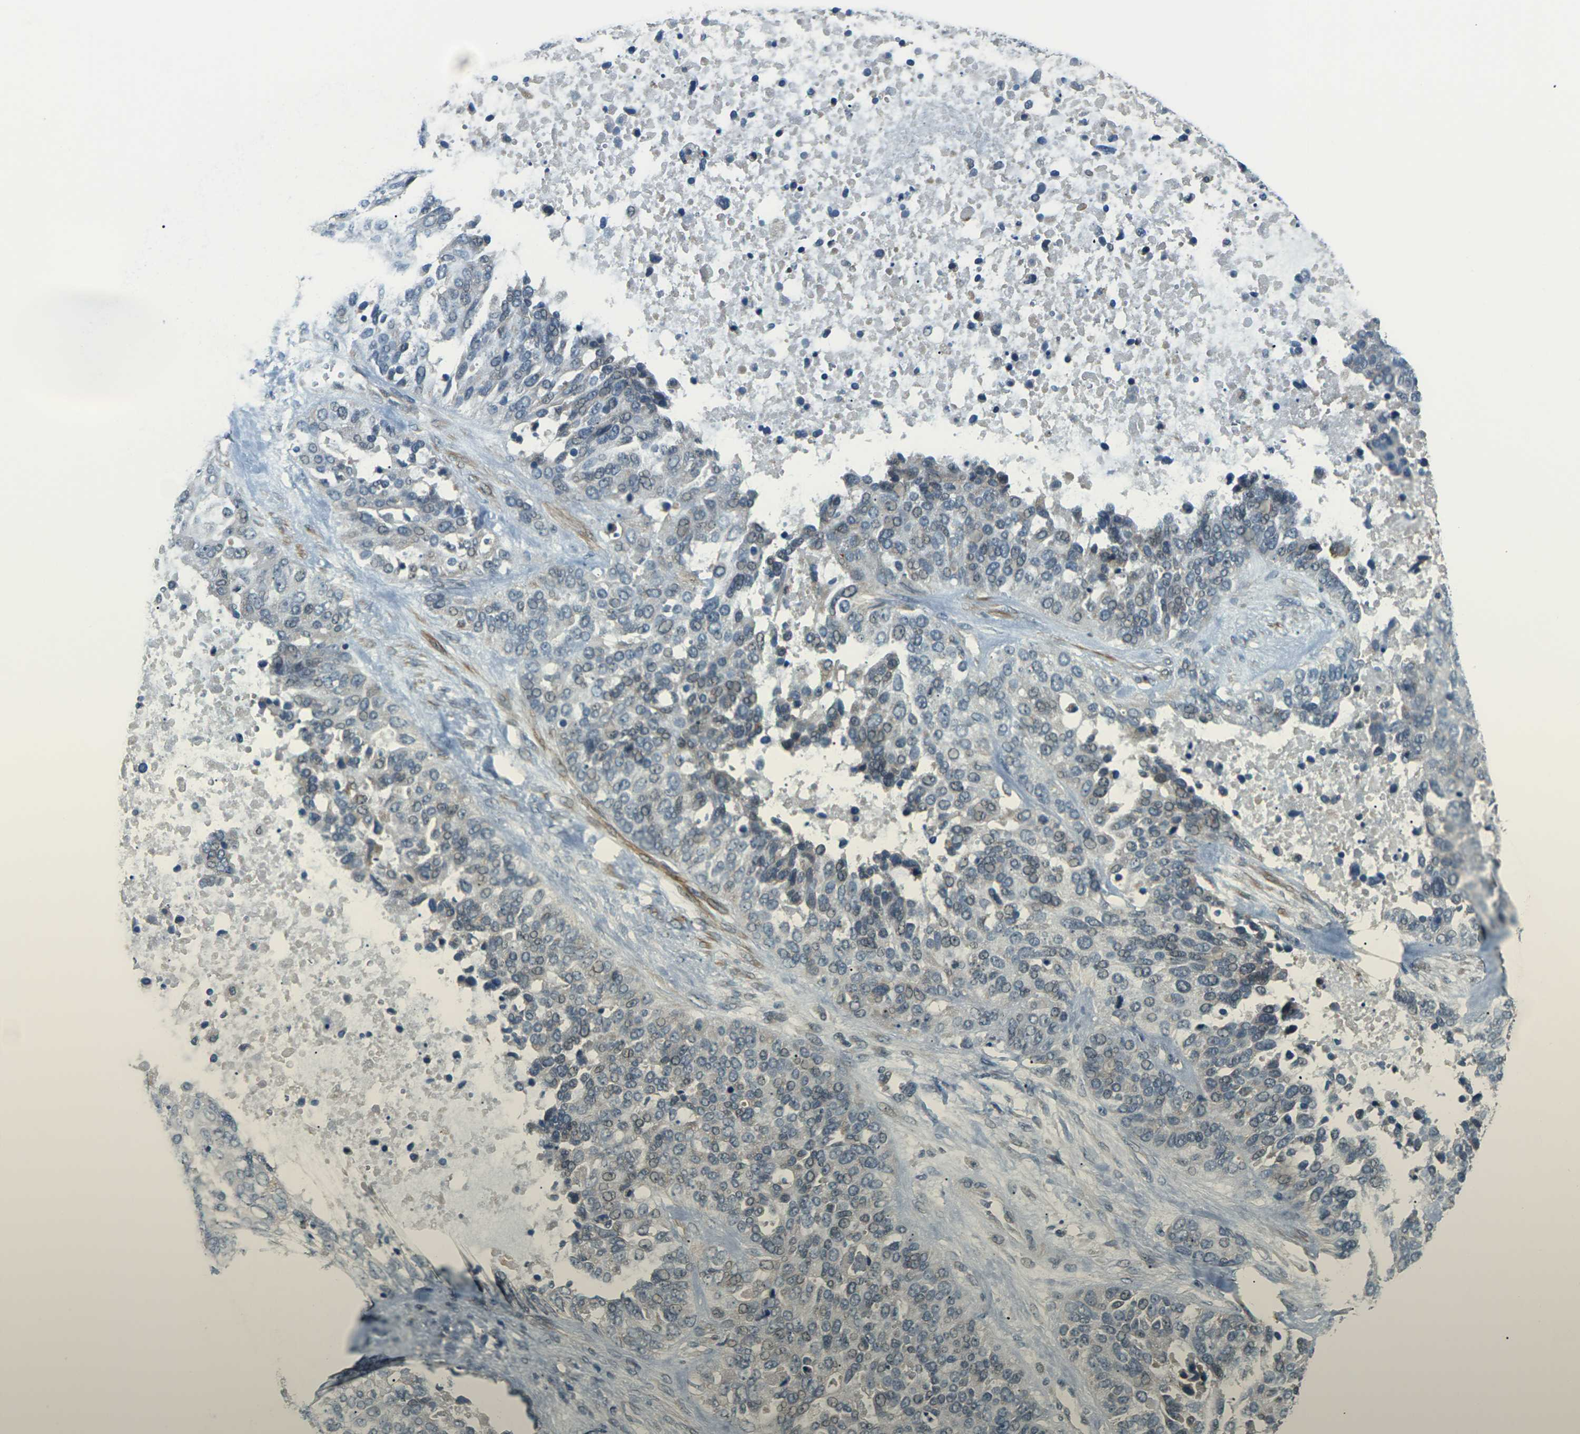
{"staining": {"intensity": "negative", "quantity": "none", "location": "none"}, "tissue": "ovarian cancer", "cell_type": "Tumor cells", "image_type": "cancer", "snomed": [{"axis": "morphology", "description": "Cystadenocarcinoma, serous, NOS"}, {"axis": "topography", "description": "Ovary"}], "caption": "Immunohistochemistry (IHC) of ovarian cancer (serous cystadenocarcinoma) displays no positivity in tumor cells.", "gene": "SLC13A3", "patient": {"sex": "female", "age": 44}}